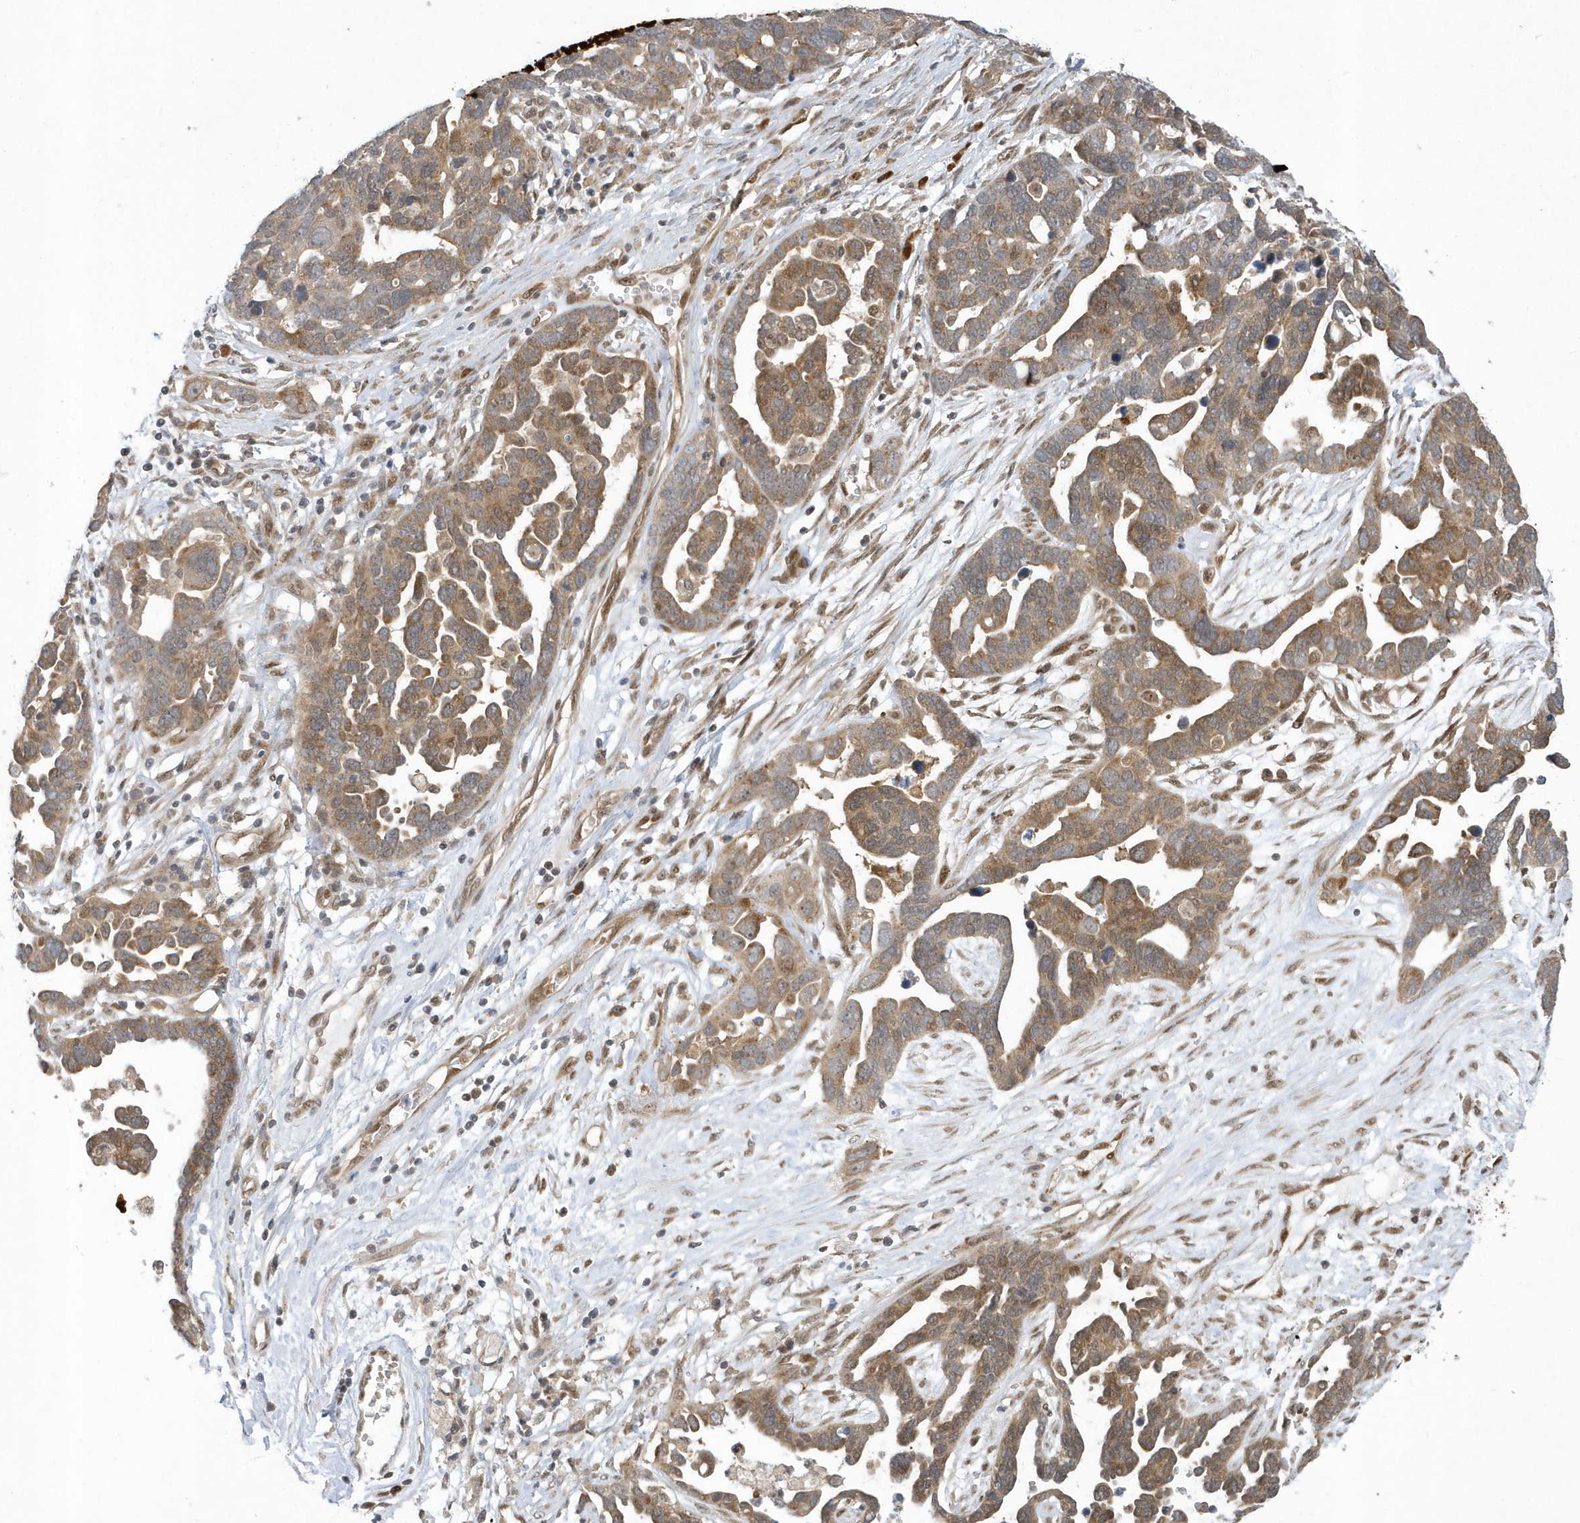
{"staining": {"intensity": "moderate", "quantity": ">75%", "location": "cytoplasmic/membranous"}, "tissue": "ovarian cancer", "cell_type": "Tumor cells", "image_type": "cancer", "snomed": [{"axis": "morphology", "description": "Cystadenocarcinoma, serous, NOS"}, {"axis": "topography", "description": "Ovary"}], "caption": "An image of ovarian cancer (serous cystadenocarcinoma) stained for a protein demonstrates moderate cytoplasmic/membranous brown staining in tumor cells. The protein is stained brown, and the nuclei are stained in blue (DAB IHC with brightfield microscopy, high magnification).", "gene": "ATG4A", "patient": {"sex": "female", "age": 54}}